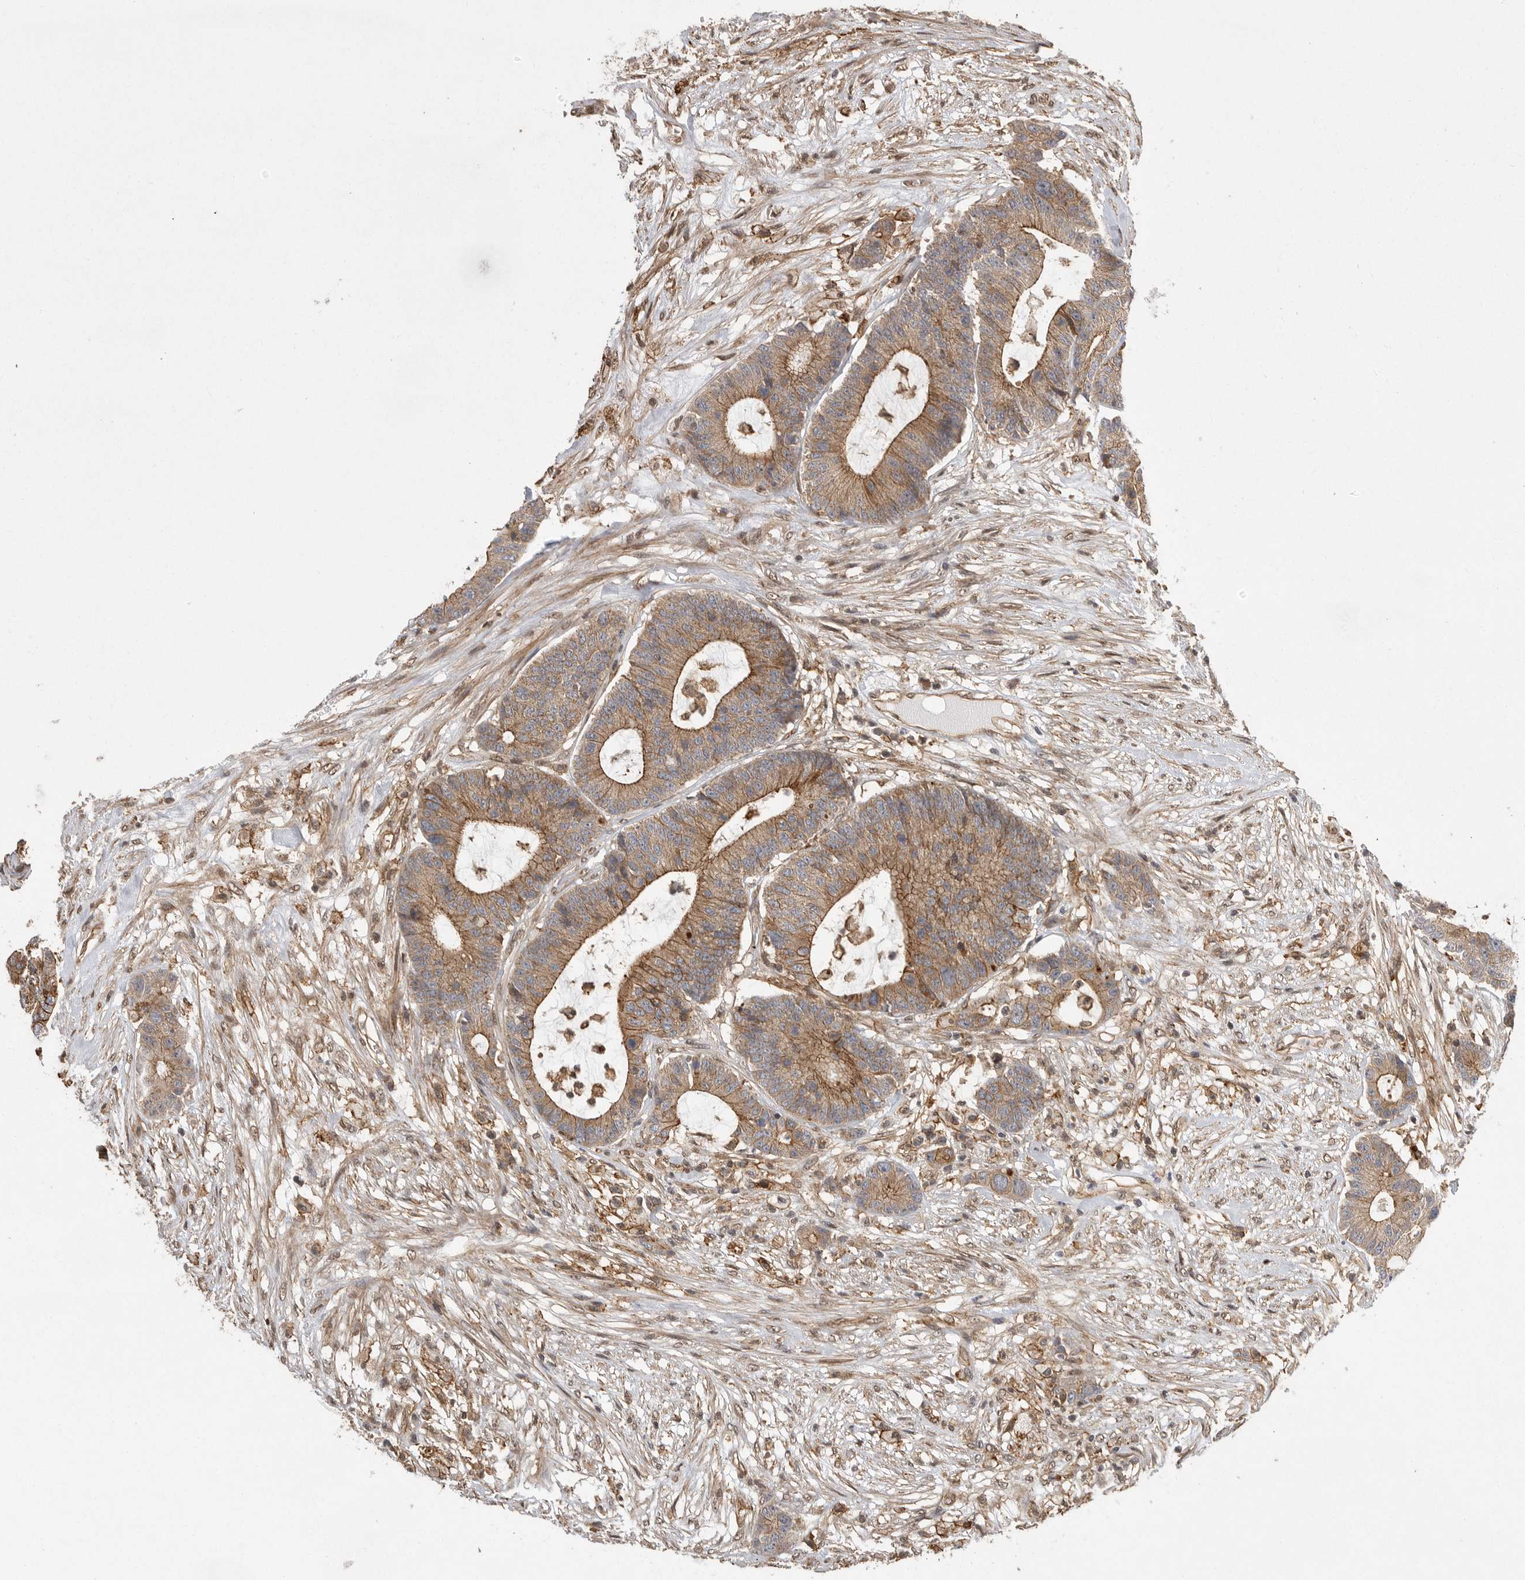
{"staining": {"intensity": "moderate", "quantity": ">75%", "location": "cytoplasmic/membranous"}, "tissue": "colorectal cancer", "cell_type": "Tumor cells", "image_type": "cancer", "snomed": [{"axis": "morphology", "description": "Adenocarcinoma, NOS"}, {"axis": "topography", "description": "Colon"}], "caption": "Immunohistochemical staining of adenocarcinoma (colorectal) shows medium levels of moderate cytoplasmic/membranous protein expression in about >75% of tumor cells.", "gene": "NECTIN1", "patient": {"sex": "female", "age": 84}}